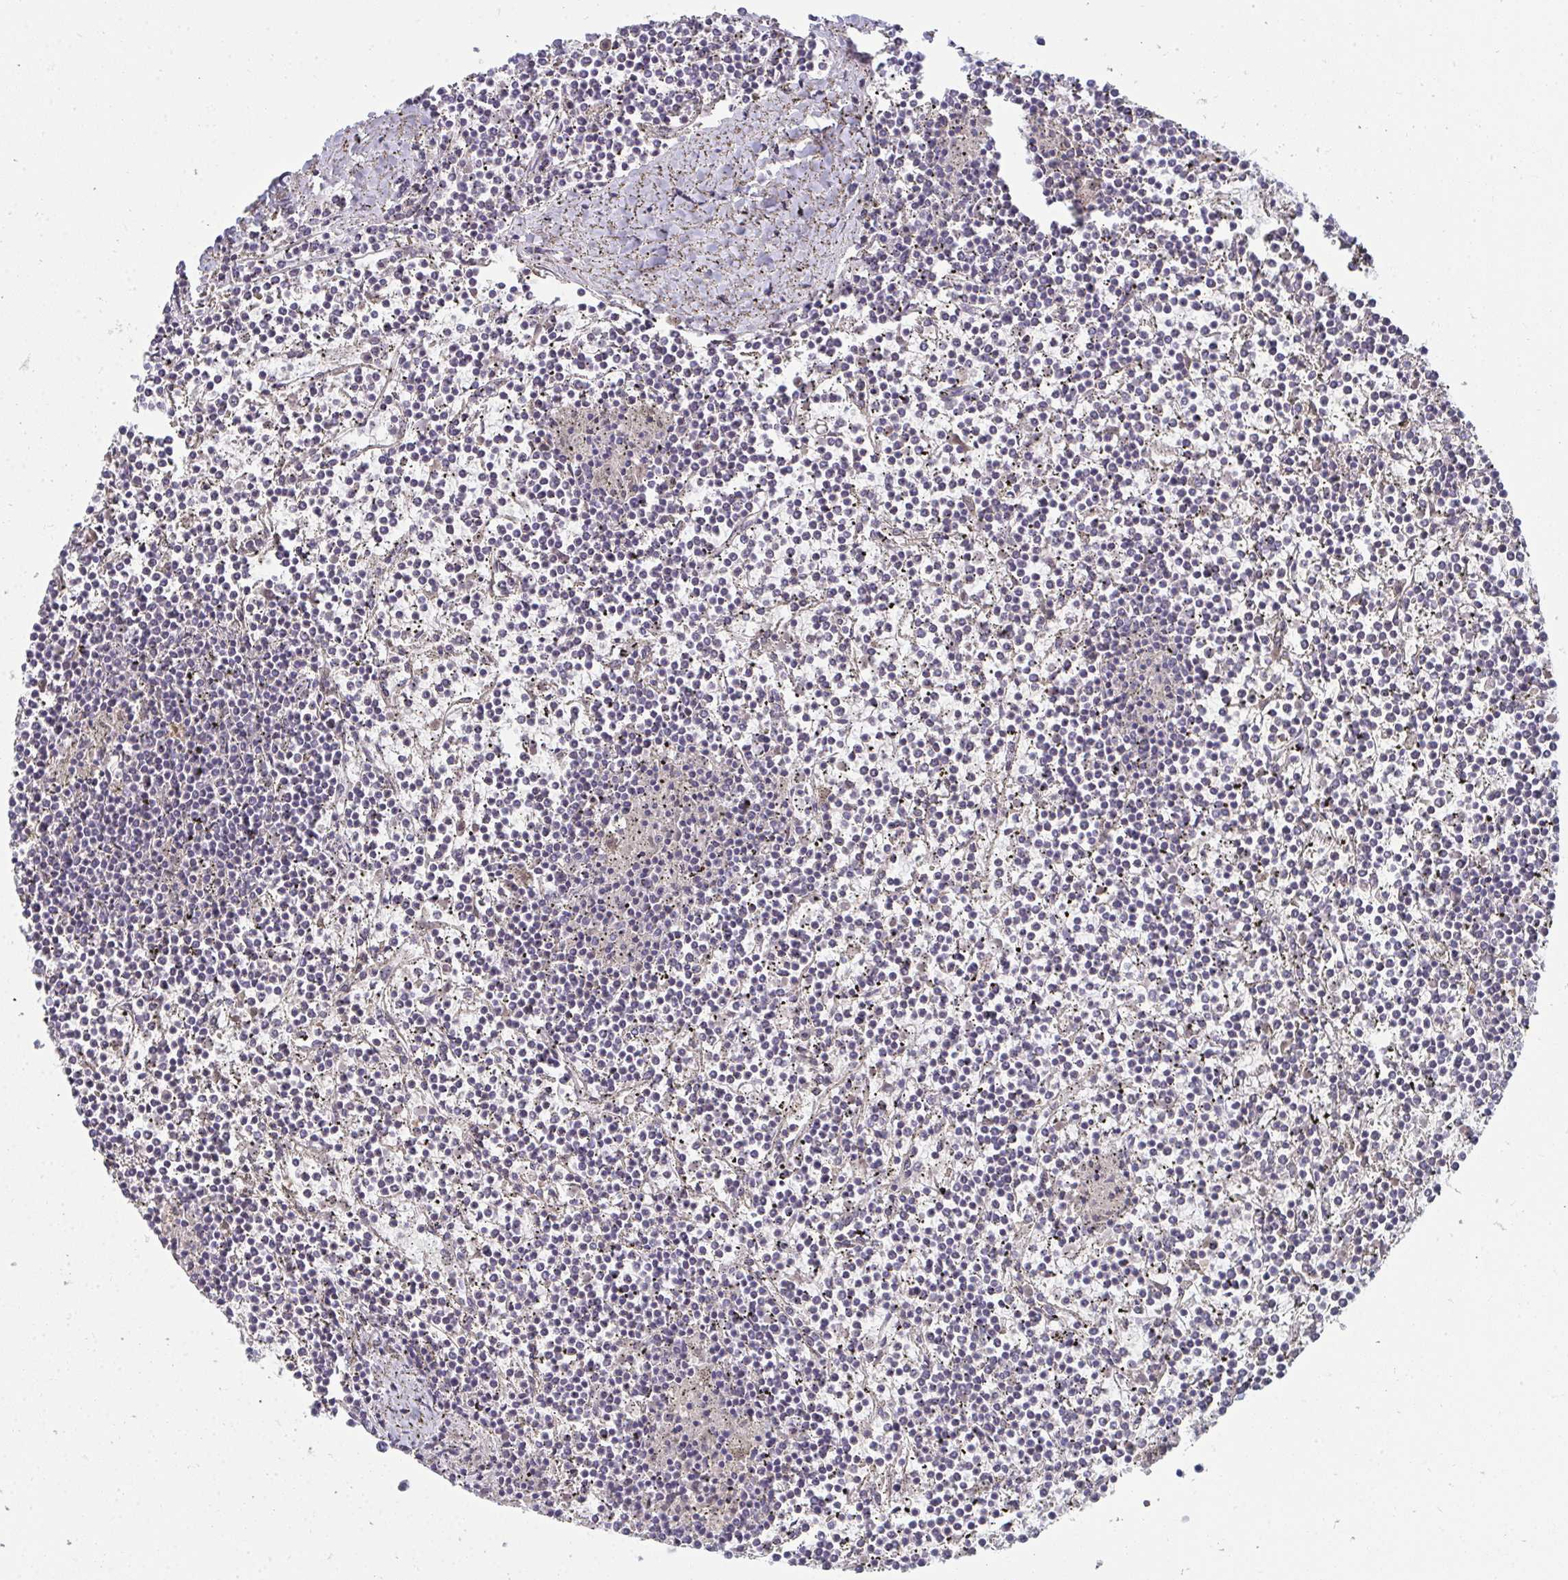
{"staining": {"intensity": "negative", "quantity": "none", "location": "none"}, "tissue": "lymphoma", "cell_type": "Tumor cells", "image_type": "cancer", "snomed": [{"axis": "morphology", "description": "Malignant lymphoma, non-Hodgkin's type, Low grade"}, {"axis": "topography", "description": "Spleen"}], "caption": "An image of malignant lymphoma, non-Hodgkin's type (low-grade) stained for a protein shows no brown staining in tumor cells.", "gene": "SHB", "patient": {"sex": "female", "age": 19}}